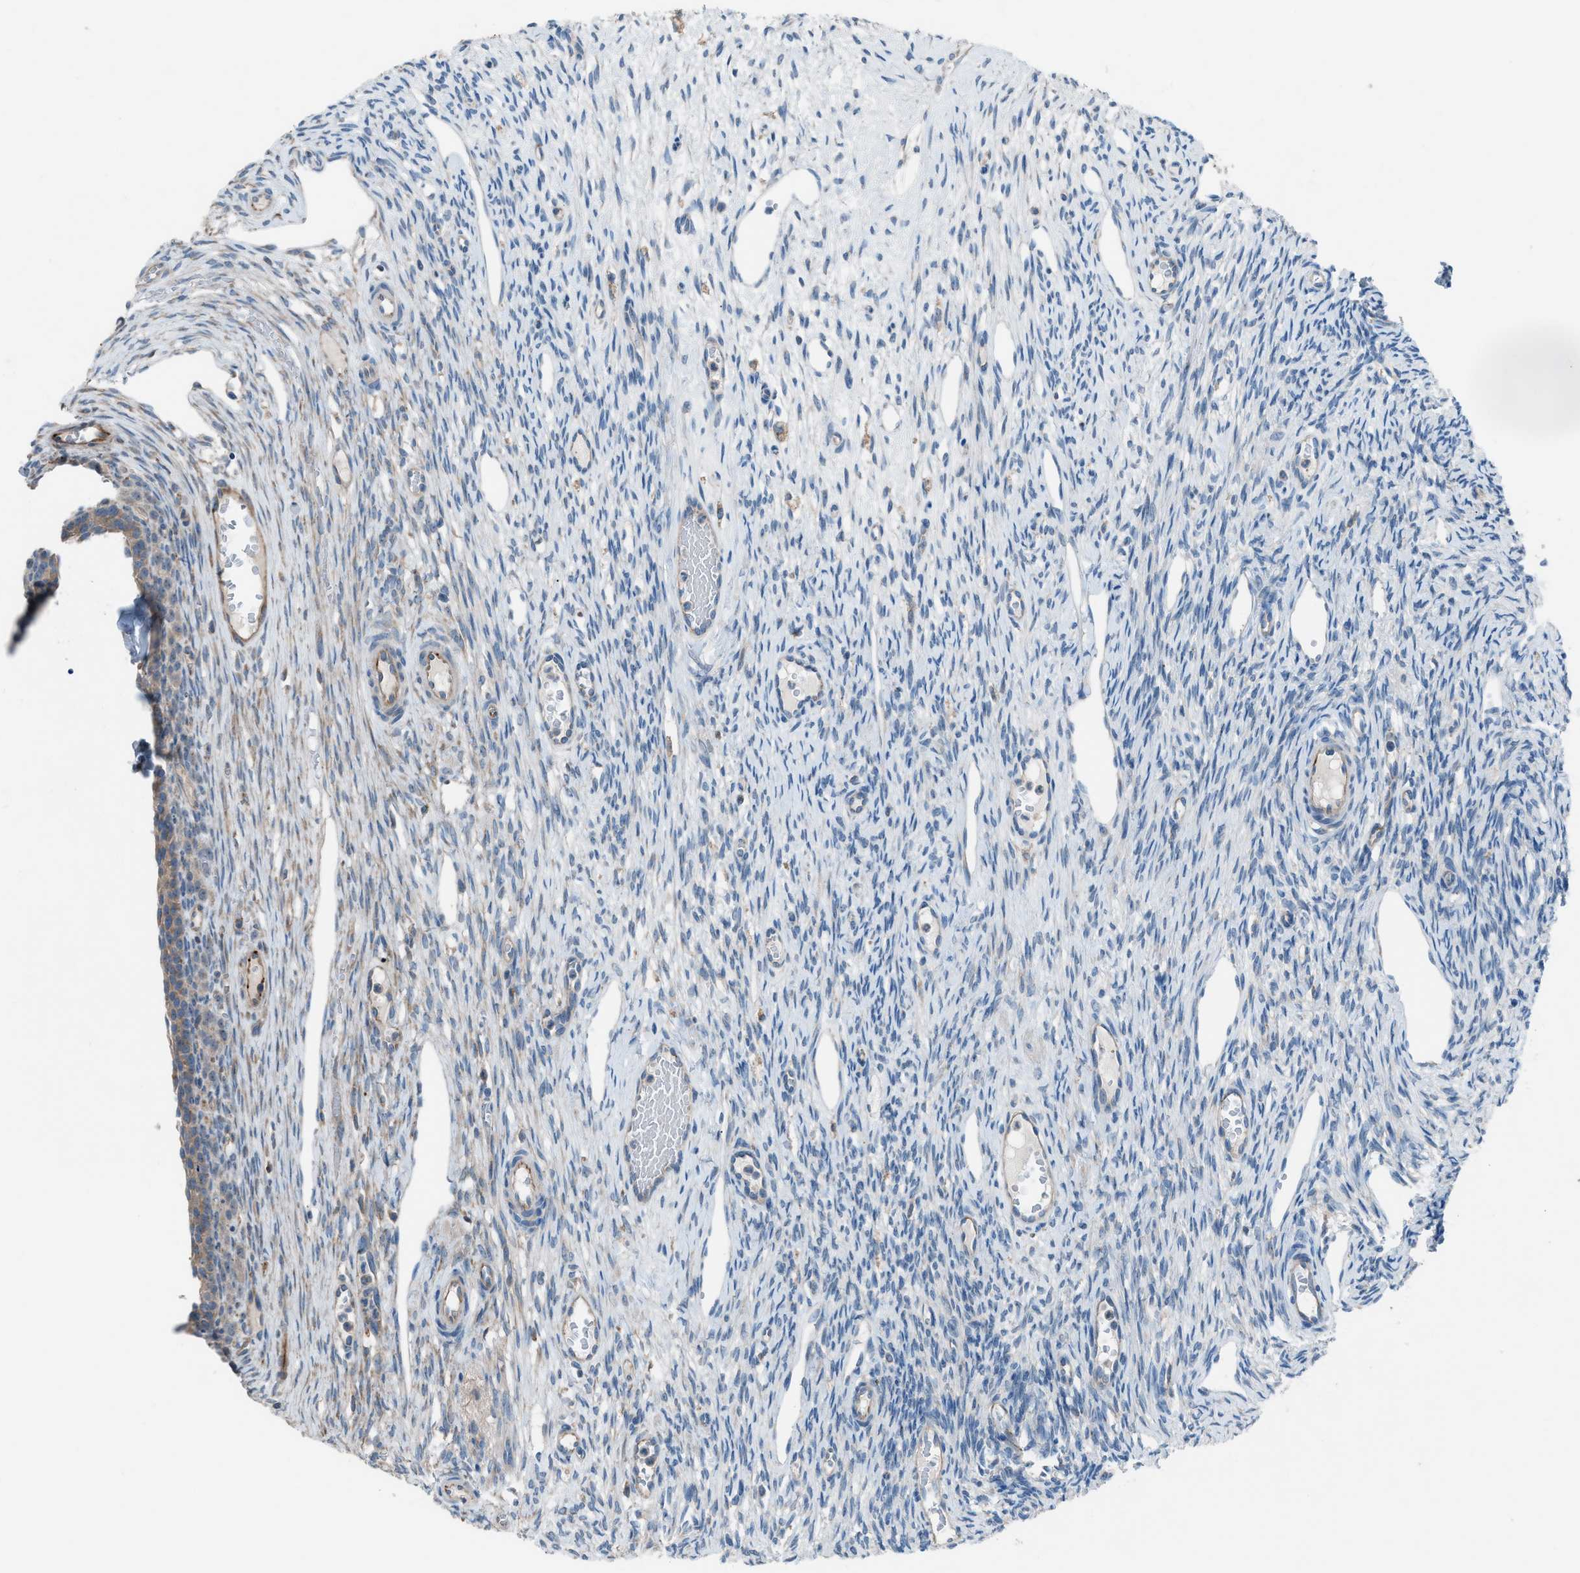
{"staining": {"intensity": "moderate", "quantity": ">75%", "location": "cytoplasmic/membranous"}, "tissue": "ovary", "cell_type": "Follicle cells", "image_type": "normal", "snomed": [{"axis": "morphology", "description": "Normal tissue, NOS"}, {"axis": "topography", "description": "Ovary"}], "caption": "An image showing moderate cytoplasmic/membranous positivity in approximately >75% of follicle cells in normal ovary, as visualized by brown immunohistochemical staining.", "gene": "HEG1", "patient": {"sex": "female", "age": 33}}